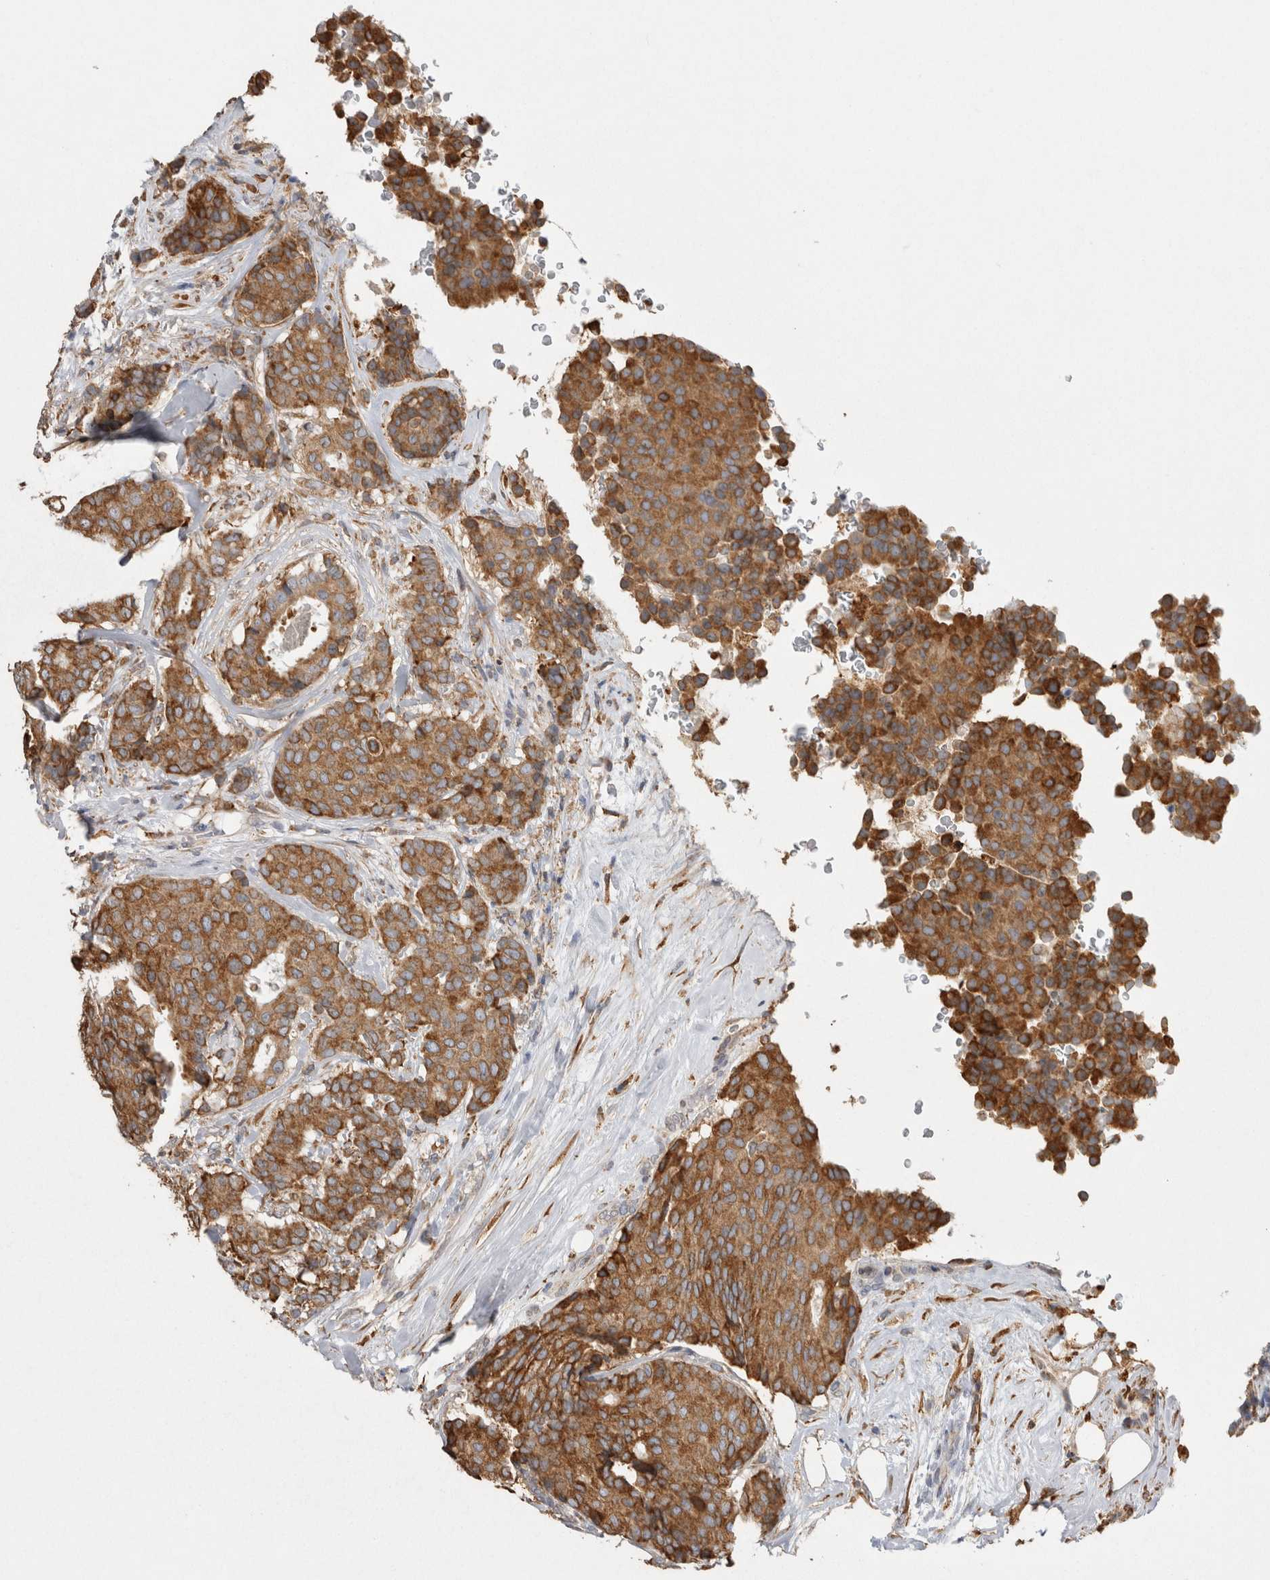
{"staining": {"intensity": "strong", "quantity": ">75%", "location": "cytoplasmic/membranous"}, "tissue": "breast cancer", "cell_type": "Tumor cells", "image_type": "cancer", "snomed": [{"axis": "morphology", "description": "Duct carcinoma"}, {"axis": "topography", "description": "Breast"}], "caption": "Invasive ductal carcinoma (breast) stained for a protein (brown) demonstrates strong cytoplasmic/membranous positive expression in about >75% of tumor cells.", "gene": "LRPAP1", "patient": {"sex": "female", "age": 75}}